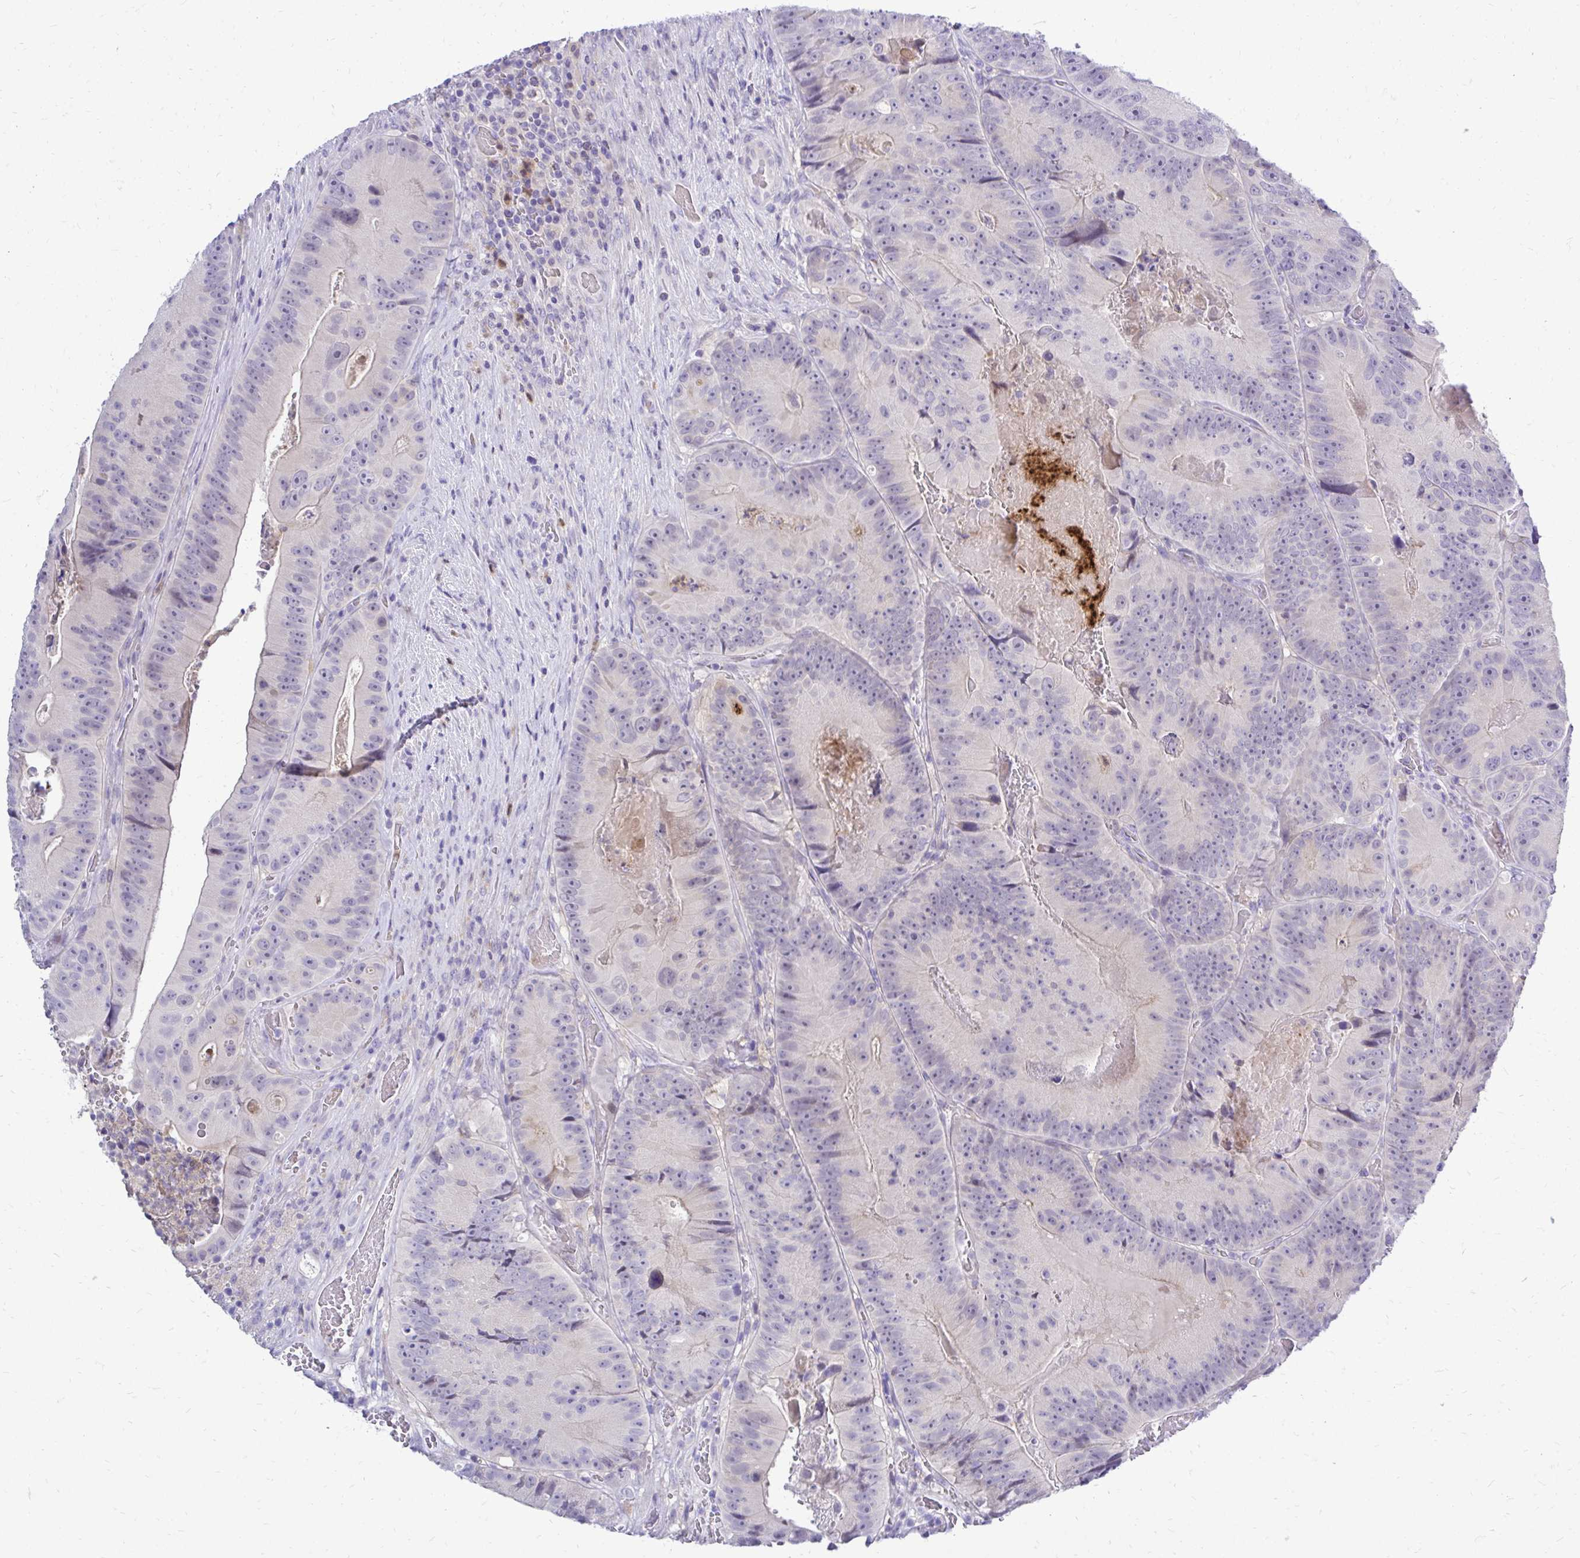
{"staining": {"intensity": "negative", "quantity": "none", "location": "none"}, "tissue": "colorectal cancer", "cell_type": "Tumor cells", "image_type": "cancer", "snomed": [{"axis": "morphology", "description": "Adenocarcinoma, NOS"}, {"axis": "topography", "description": "Colon"}], "caption": "Immunohistochemical staining of adenocarcinoma (colorectal) reveals no significant positivity in tumor cells. The staining is performed using DAB brown chromogen with nuclei counter-stained in using hematoxylin.", "gene": "ZSWIM9", "patient": {"sex": "female", "age": 86}}